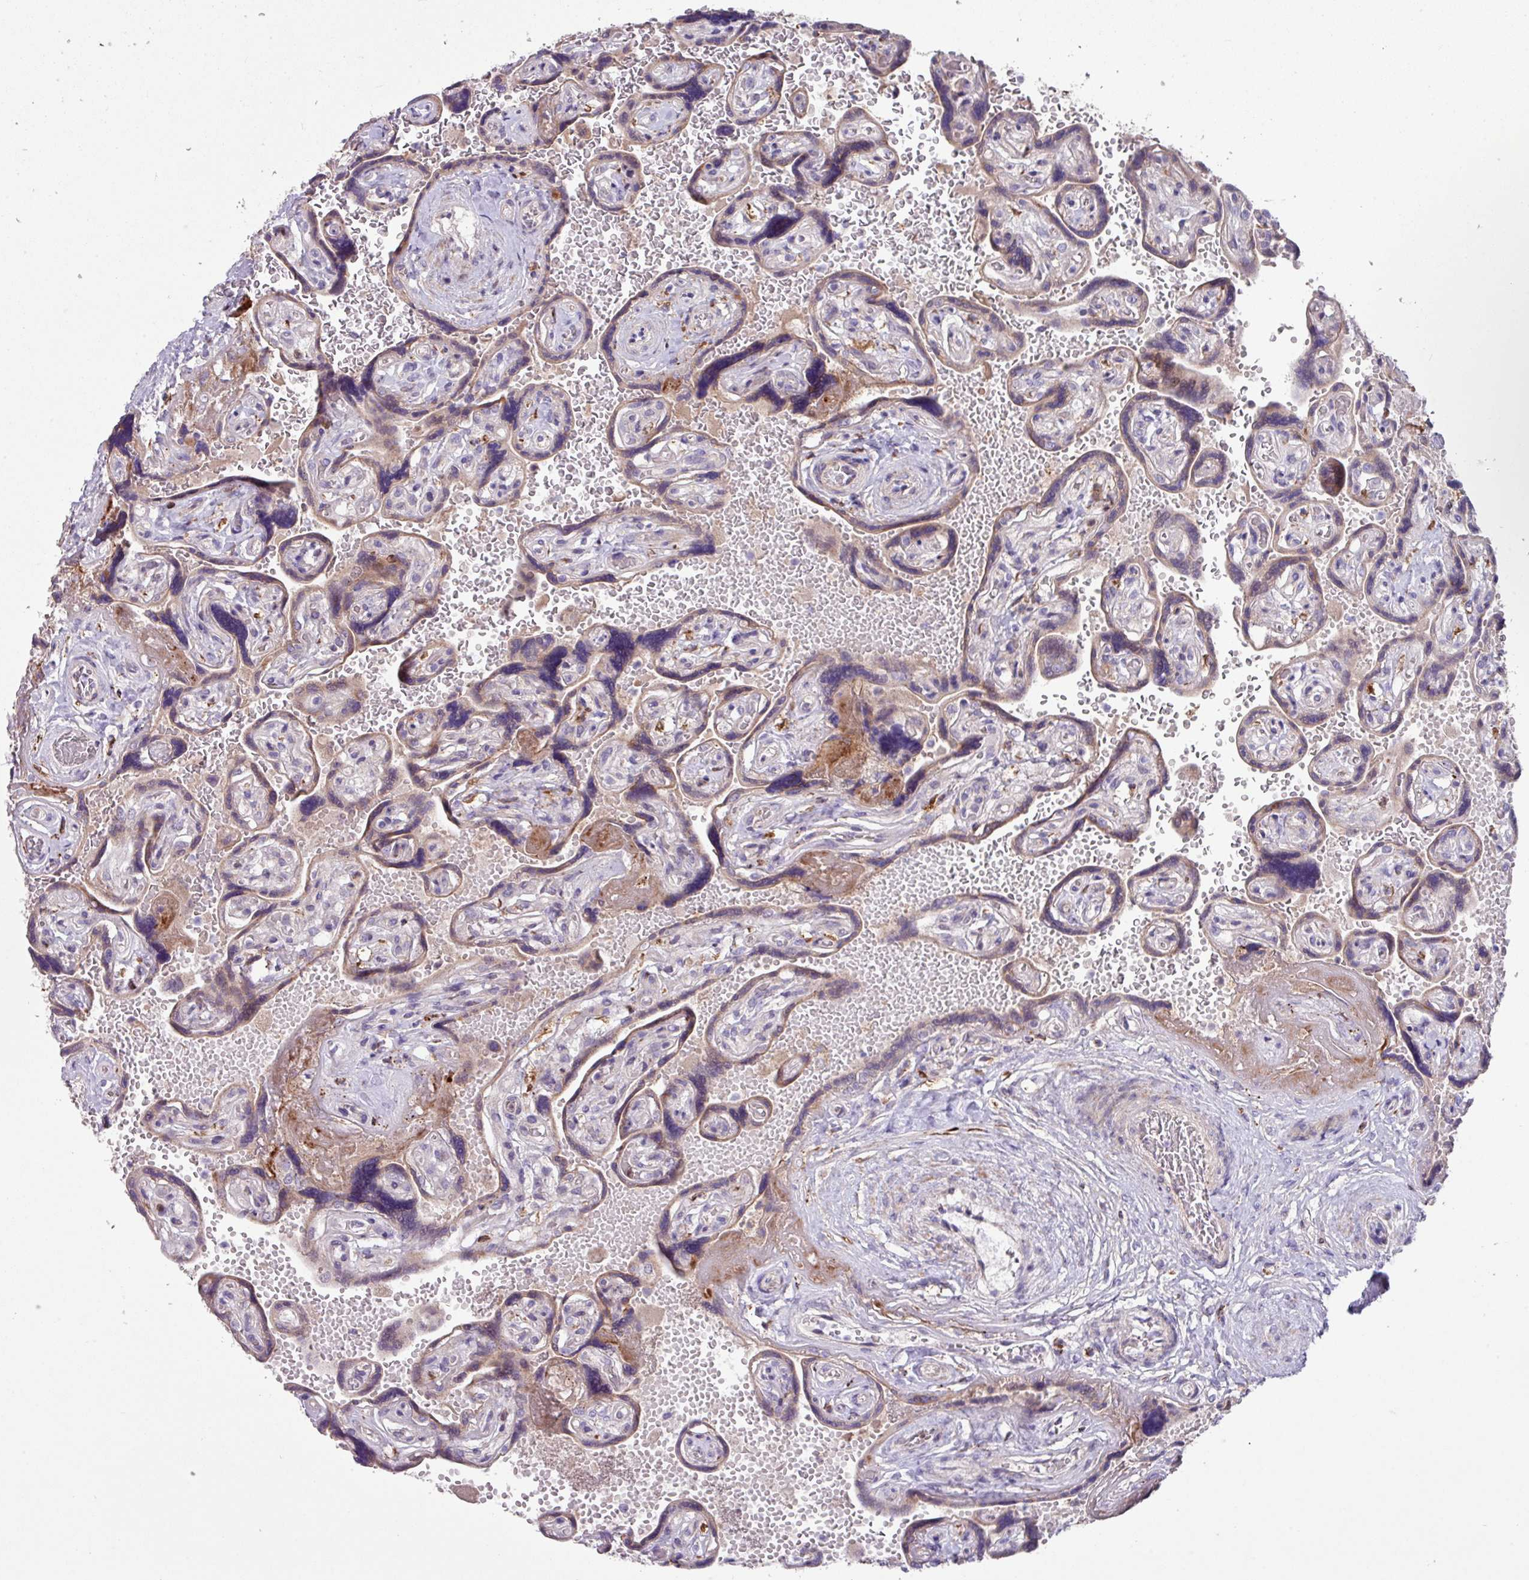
{"staining": {"intensity": "weak", "quantity": "25%-75%", "location": "cytoplasmic/membranous"}, "tissue": "placenta", "cell_type": "Trophoblastic cells", "image_type": "normal", "snomed": [{"axis": "morphology", "description": "Normal tissue, NOS"}, {"axis": "topography", "description": "Placenta"}], "caption": "A high-resolution image shows immunohistochemistry (IHC) staining of benign placenta, which demonstrates weak cytoplasmic/membranous staining in approximately 25%-75% of trophoblastic cells. (Brightfield microscopy of DAB IHC at high magnification).", "gene": "IQCJ", "patient": {"sex": "female", "age": 32}}